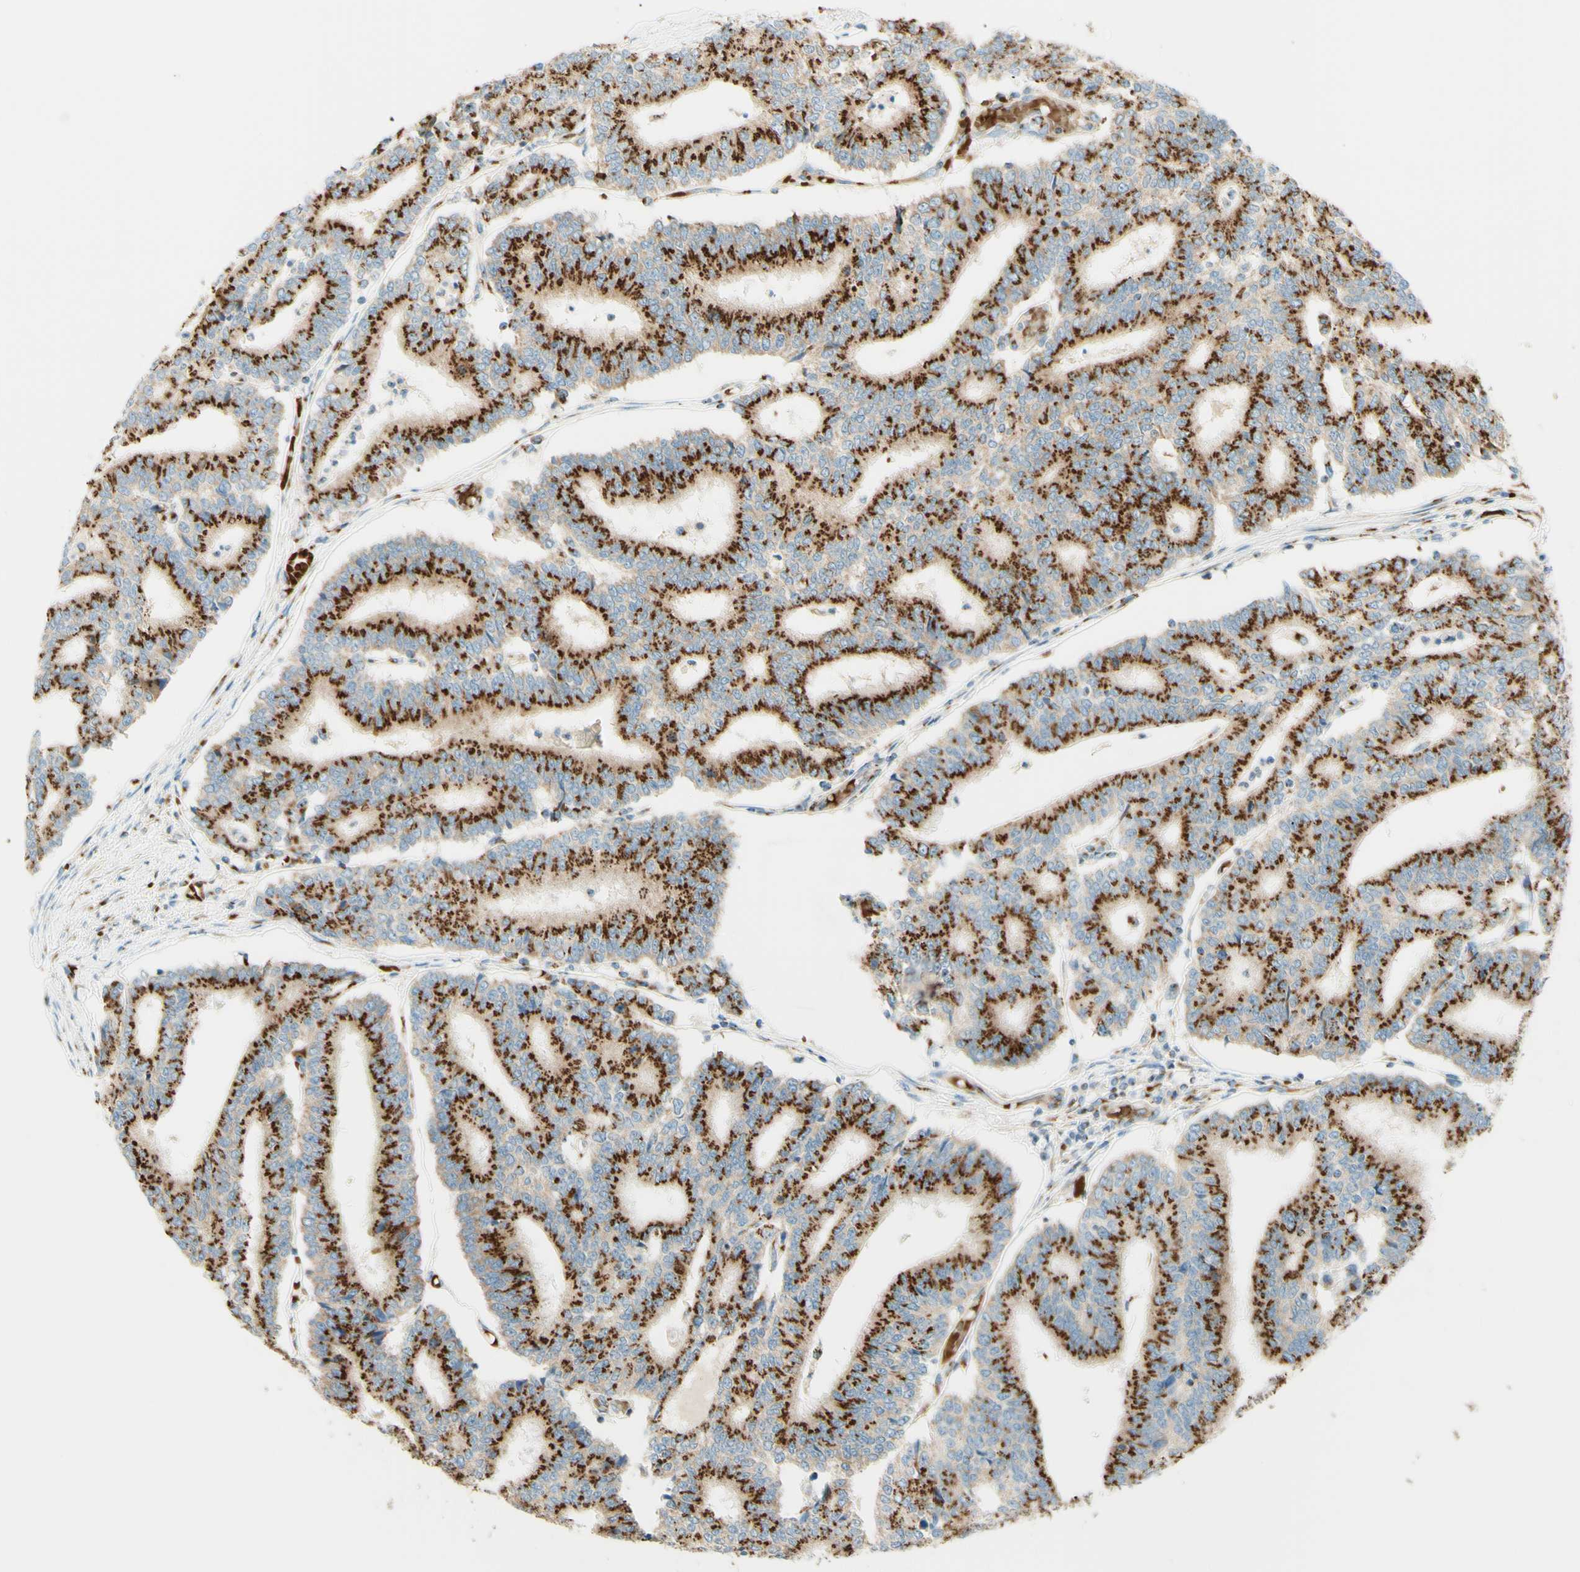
{"staining": {"intensity": "strong", "quantity": ">75%", "location": "cytoplasmic/membranous"}, "tissue": "prostate cancer", "cell_type": "Tumor cells", "image_type": "cancer", "snomed": [{"axis": "morphology", "description": "Normal tissue, NOS"}, {"axis": "morphology", "description": "Adenocarcinoma, High grade"}, {"axis": "topography", "description": "Prostate"}, {"axis": "topography", "description": "Seminal veicle"}], "caption": "Brown immunohistochemical staining in prostate adenocarcinoma (high-grade) shows strong cytoplasmic/membranous expression in approximately >75% of tumor cells. The protein is stained brown, and the nuclei are stained in blue (DAB (3,3'-diaminobenzidine) IHC with brightfield microscopy, high magnification).", "gene": "GOLGB1", "patient": {"sex": "male", "age": 55}}